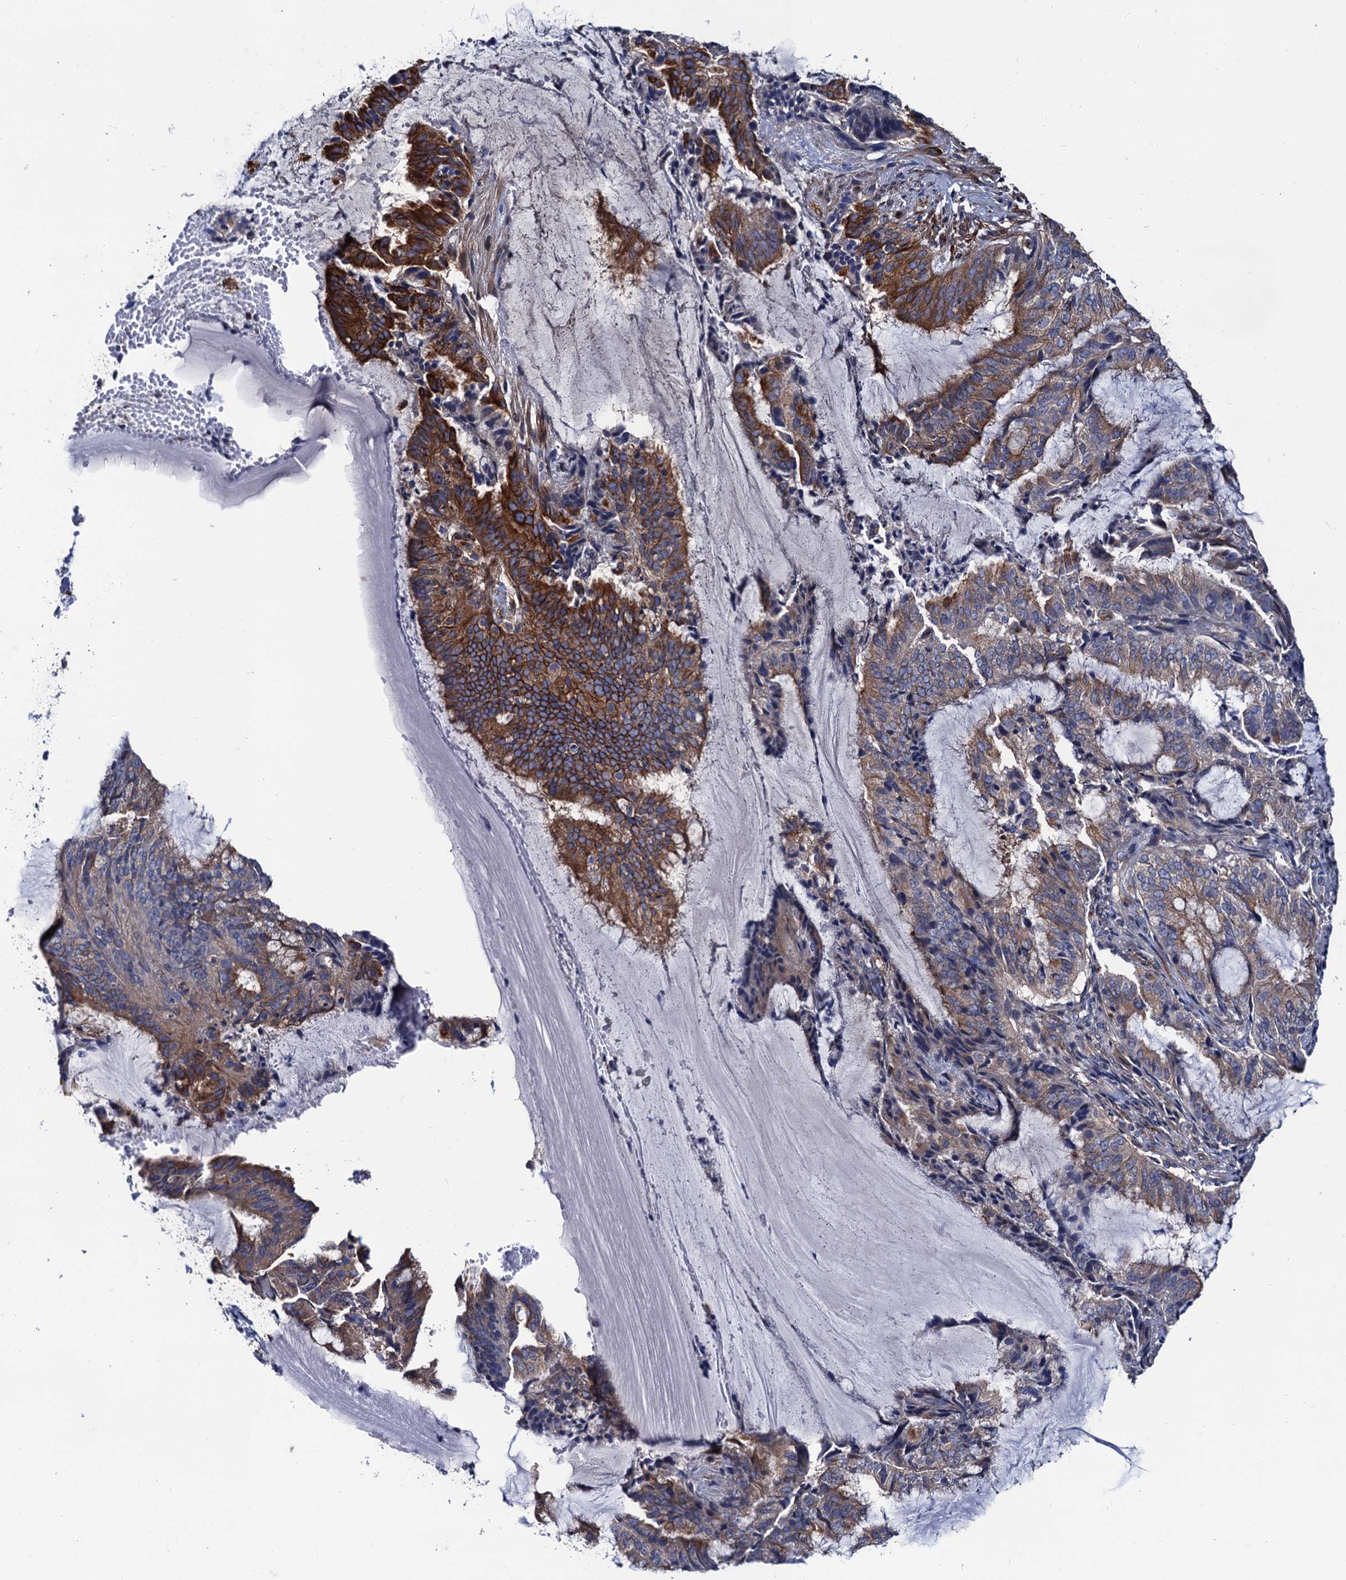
{"staining": {"intensity": "strong", "quantity": "<25%", "location": "cytoplasmic/membranous"}, "tissue": "endometrial cancer", "cell_type": "Tumor cells", "image_type": "cancer", "snomed": [{"axis": "morphology", "description": "Adenocarcinoma, NOS"}, {"axis": "topography", "description": "Endometrium"}], "caption": "This image reveals immunohistochemistry staining of human endometrial adenocarcinoma, with medium strong cytoplasmic/membranous expression in approximately <25% of tumor cells.", "gene": "ZDHHC18", "patient": {"sex": "female", "age": 51}}